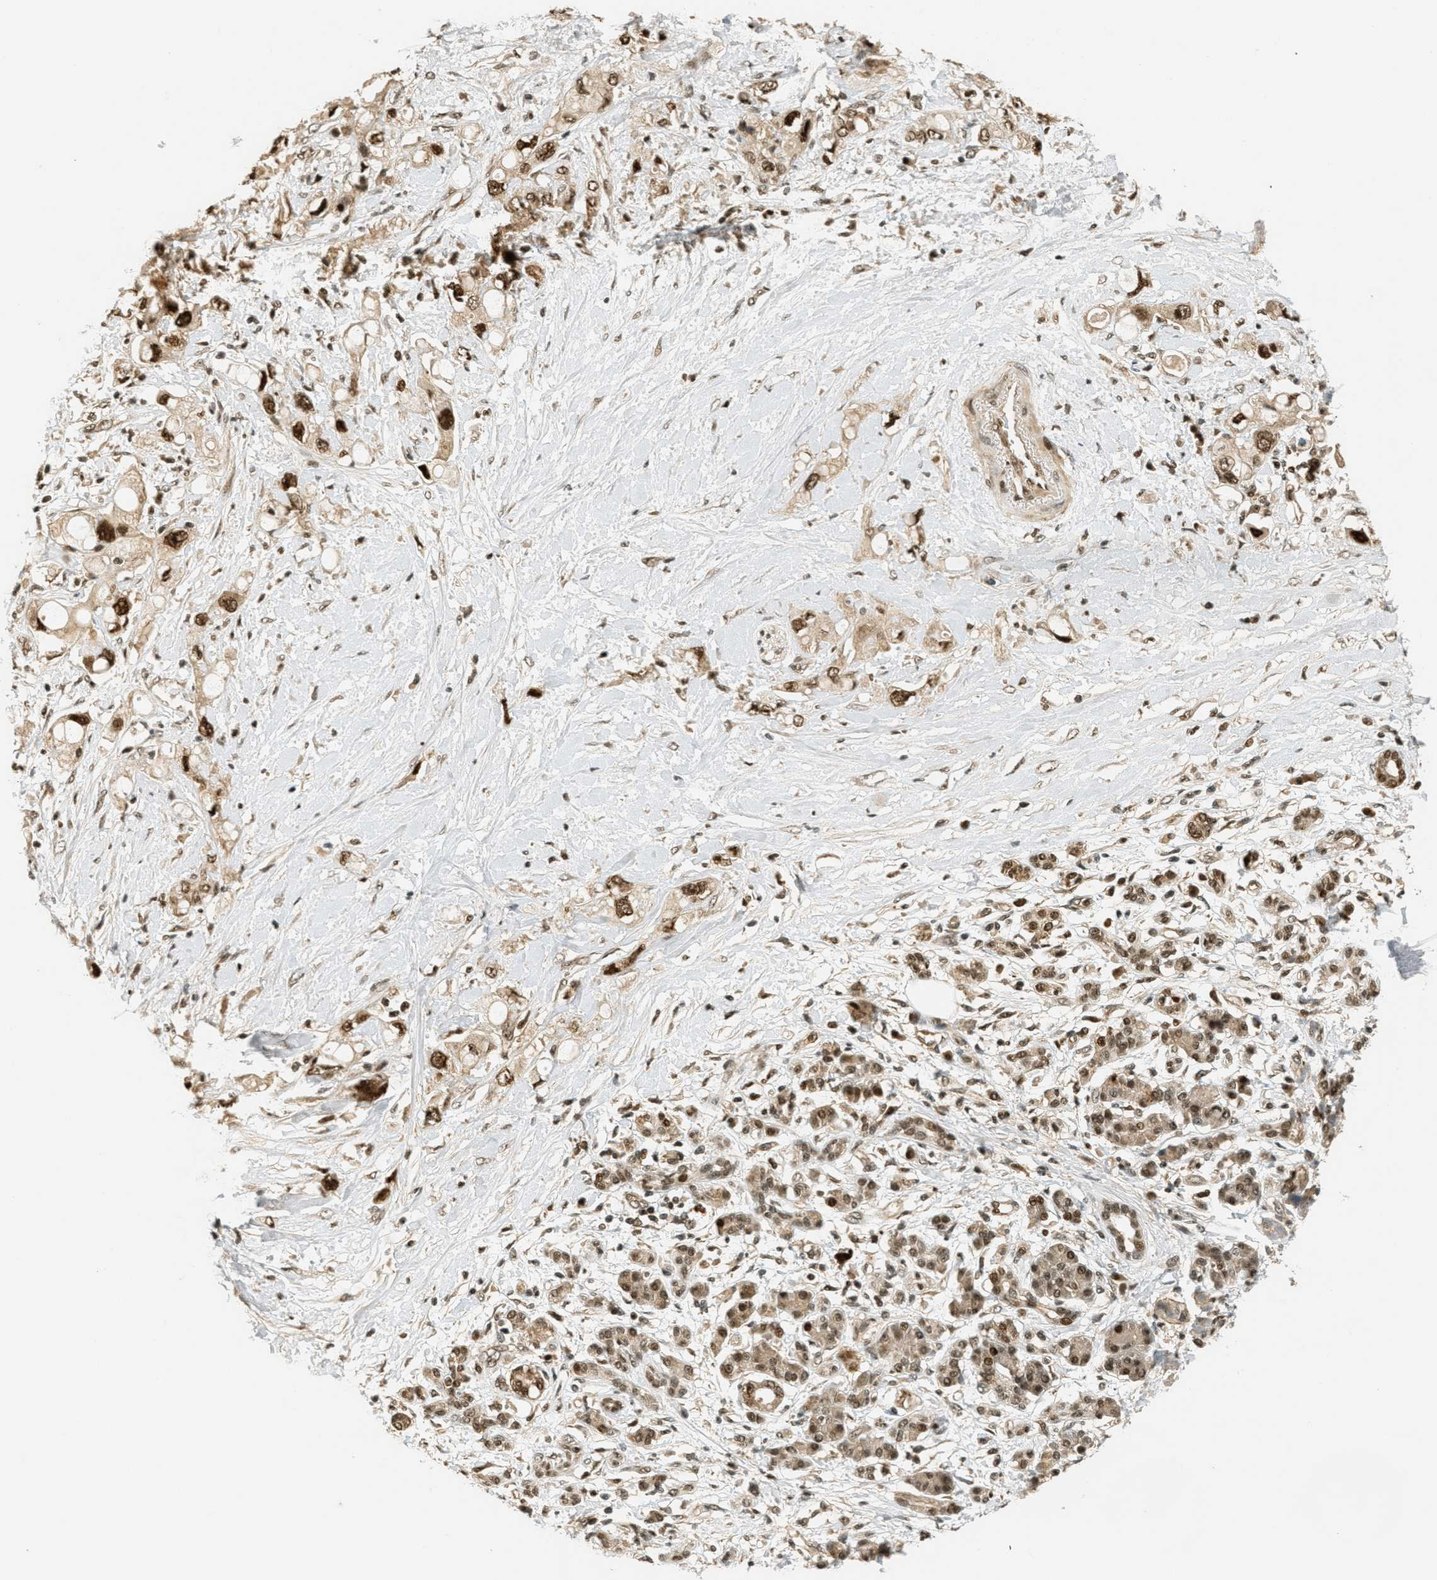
{"staining": {"intensity": "strong", "quantity": ">75%", "location": "nuclear"}, "tissue": "pancreatic cancer", "cell_type": "Tumor cells", "image_type": "cancer", "snomed": [{"axis": "morphology", "description": "Adenocarcinoma, NOS"}, {"axis": "topography", "description": "Pancreas"}], "caption": "Immunohistochemical staining of human adenocarcinoma (pancreatic) displays high levels of strong nuclear positivity in approximately >75% of tumor cells.", "gene": "FOXM1", "patient": {"sex": "female", "age": 56}}